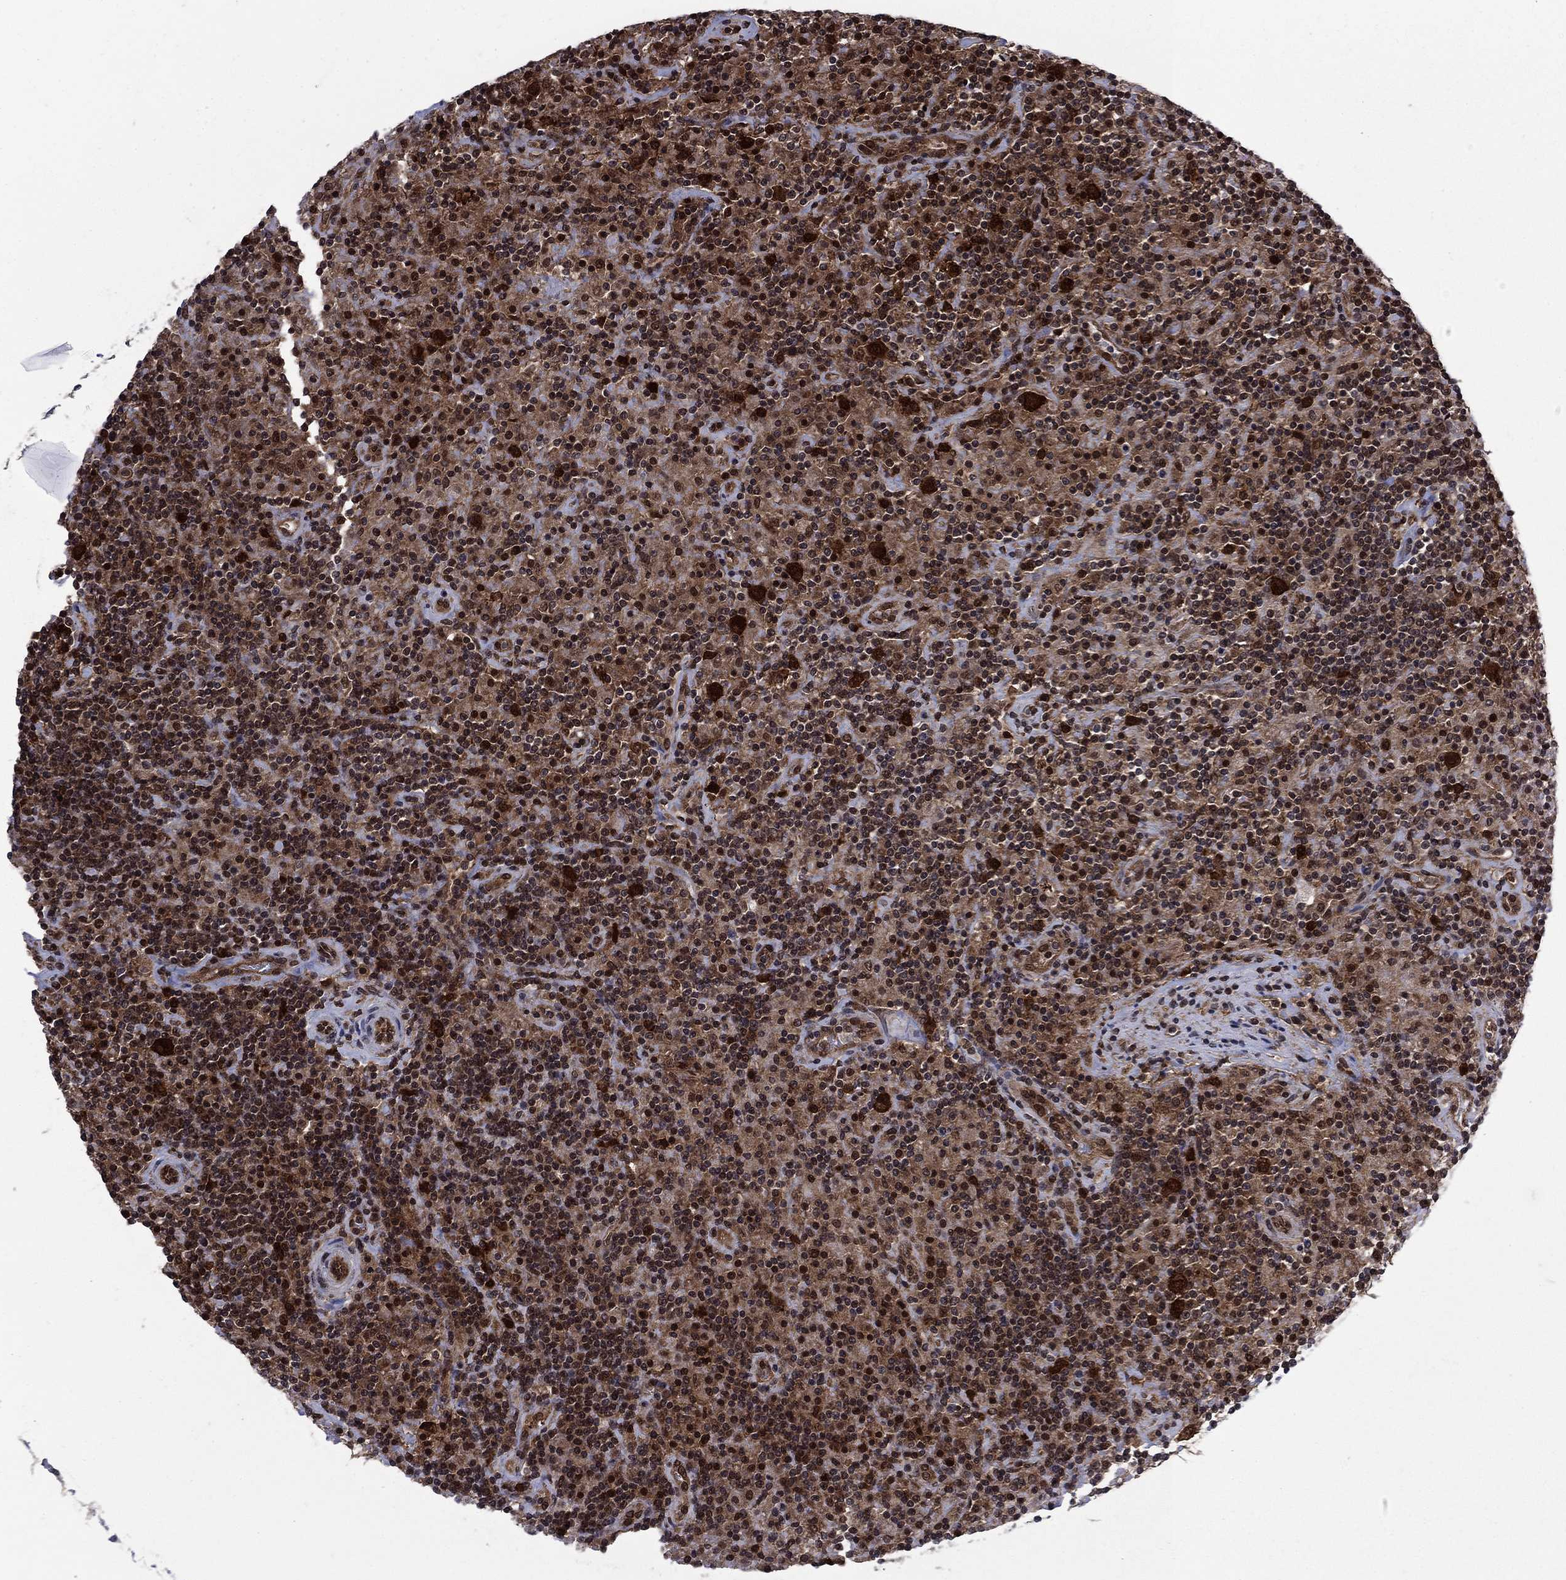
{"staining": {"intensity": "moderate", "quantity": "25%-75%", "location": "cytoplasmic/membranous,nuclear"}, "tissue": "lymphoma", "cell_type": "Tumor cells", "image_type": "cancer", "snomed": [{"axis": "morphology", "description": "Hodgkin's disease, NOS"}, {"axis": "topography", "description": "Lymph node"}], "caption": "Hodgkin's disease stained with immunohistochemistry (IHC) demonstrates moderate cytoplasmic/membranous and nuclear expression in about 25%-75% of tumor cells.", "gene": "DNAJA1", "patient": {"sex": "male", "age": 70}}